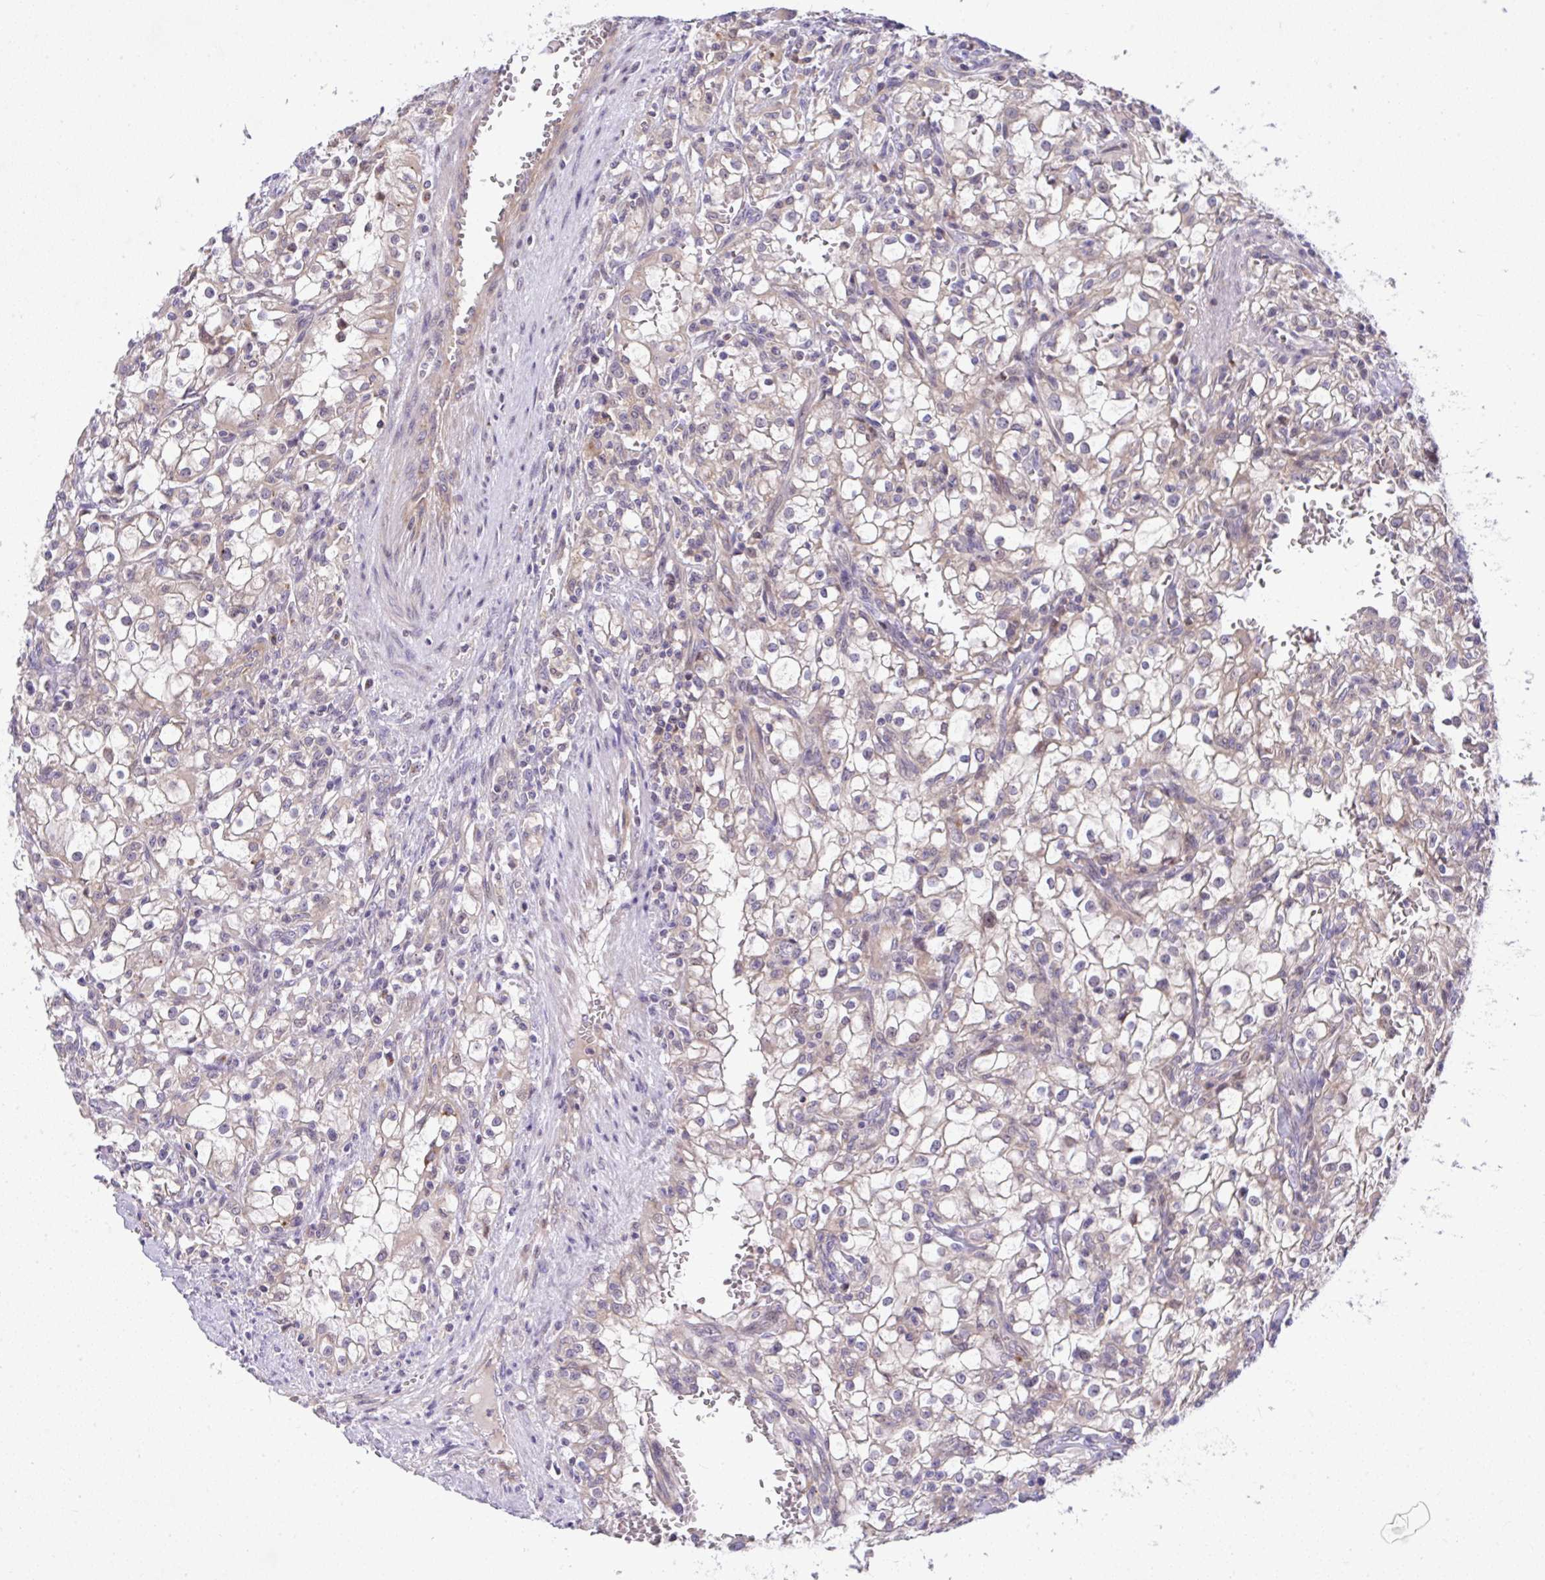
{"staining": {"intensity": "weak", "quantity": "<25%", "location": "cytoplasmic/membranous"}, "tissue": "renal cancer", "cell_type": "Tumor cells", "image_type": "cancer", "snomed": [{"axis": "morphology", "description": "Adenocarcinoma, NOS"}, {"axis": "topography", "description": "Kidney"}], "caption": "Human adenocarcinoma (renal) stained for a protein using IHC shows no staining in tumor cells.", "gene": "CHIA", "patient": {"sex": "female", "age": 74}}